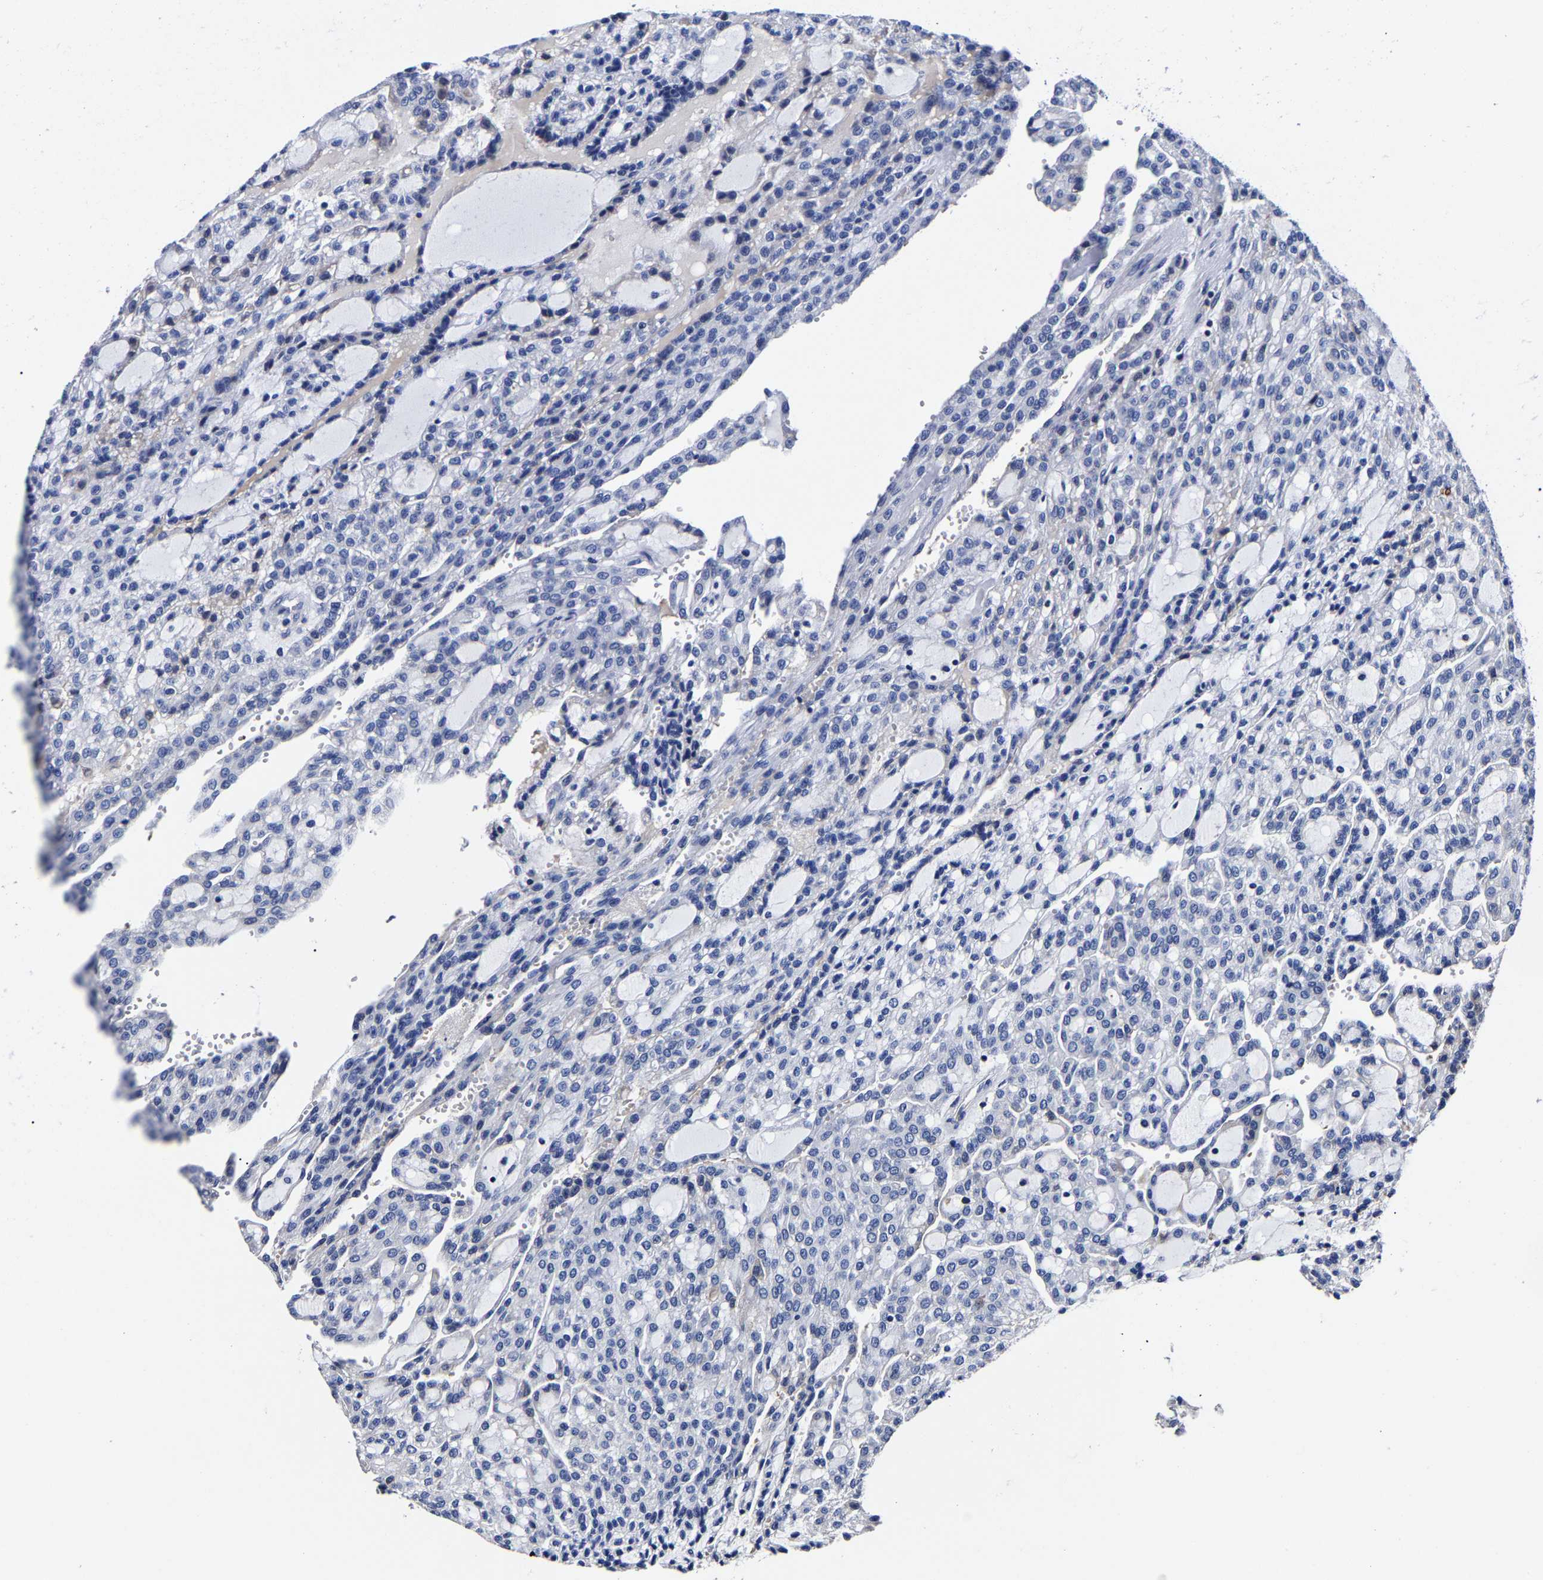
{"staining": {"intensity": "negative", "quantity": "none", "location": "none"}, "tissue": "renal cancer", "cell_type": "Tumor cells", "image_type": "cancer", "snomed": [{"axis": "morphology", "description": "Adenocarcinoma, NOS"}, {"axis": "topography", "description": "Kidney"}], "caption": "Tumor cells are negative for brown protein staining in renal cancer.", "gene": "AKAP4", "patient": {"sex": "male", "age": 63}}